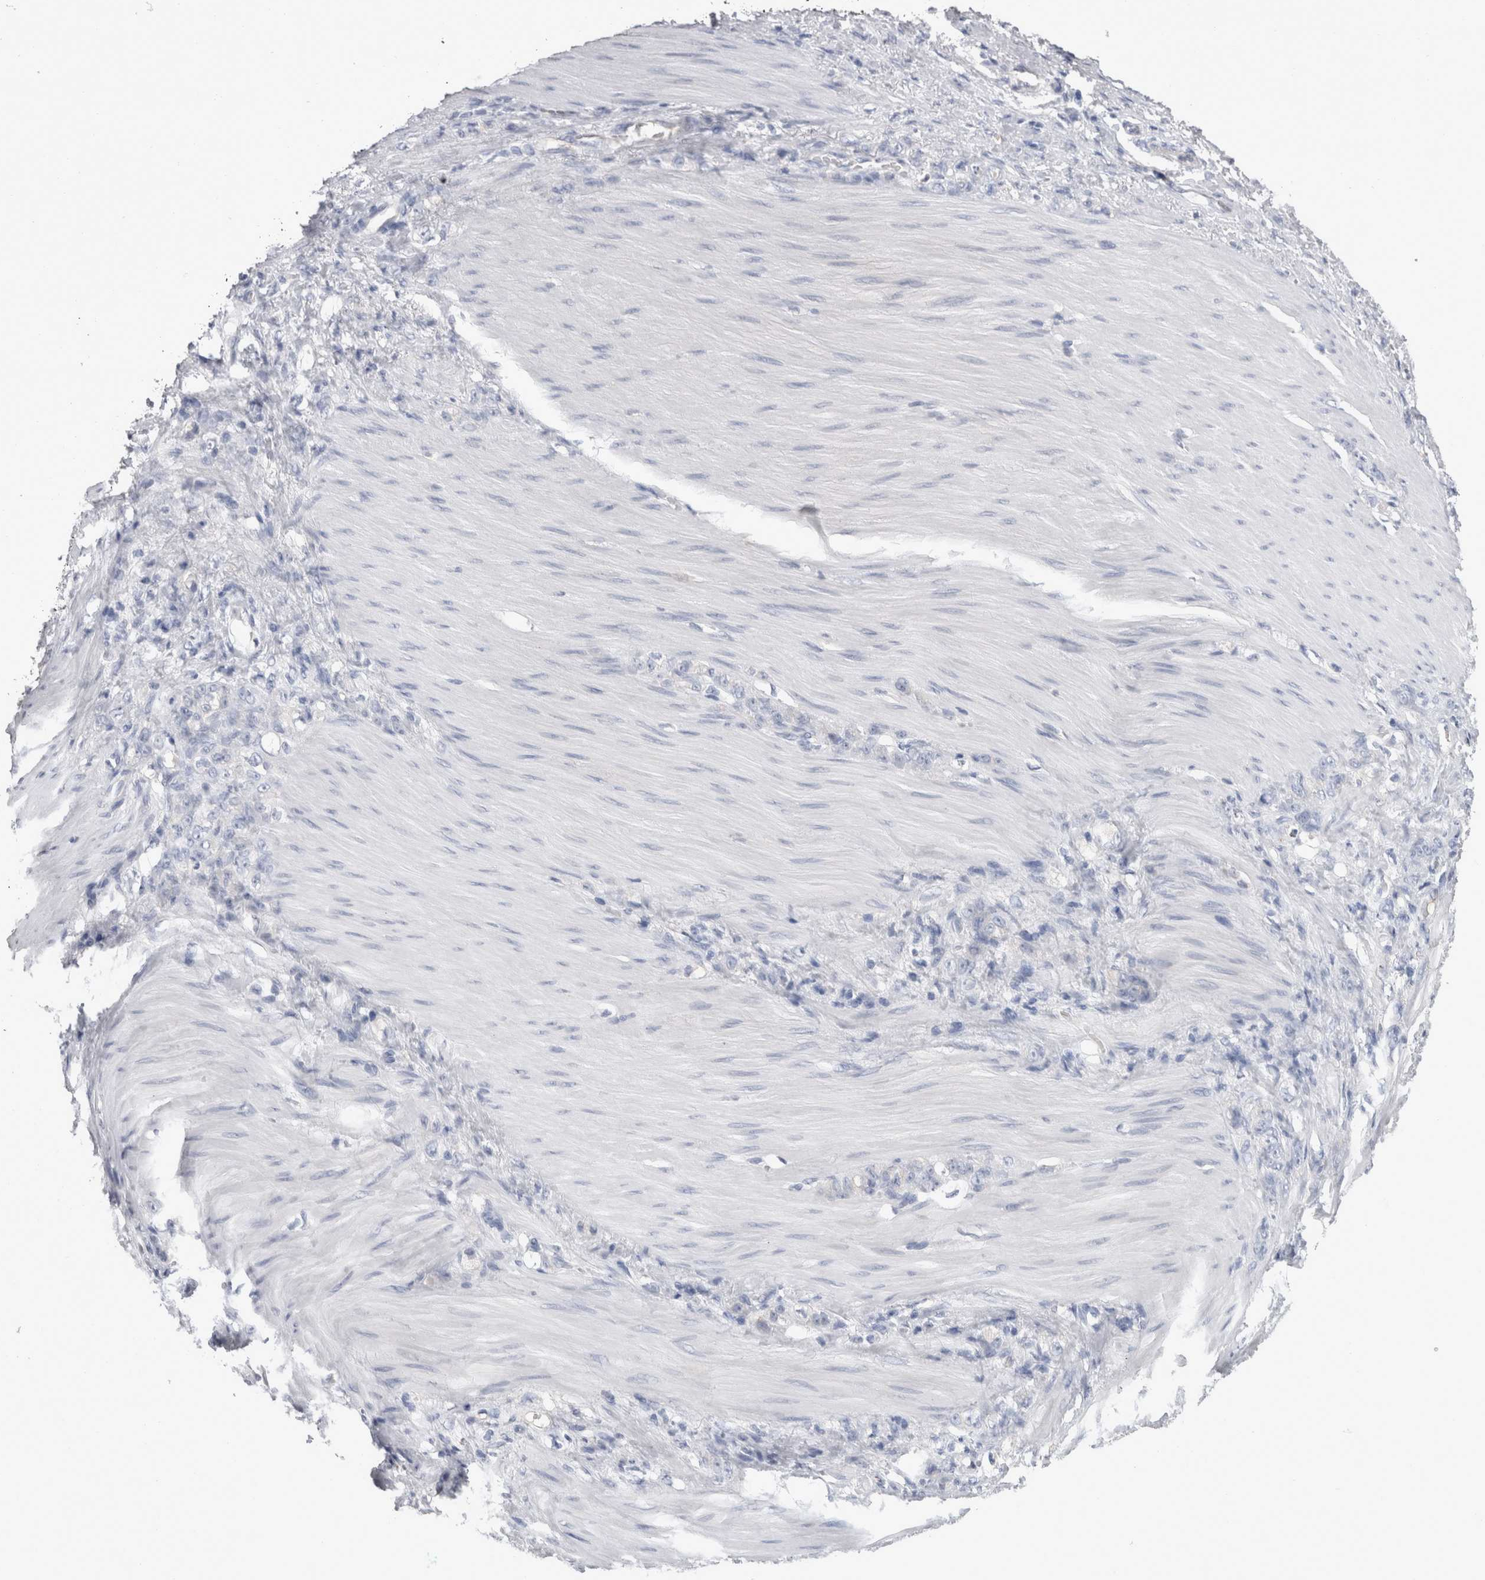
{"staining": {"intensity": "negative", "quantity": "none", "location": "none"}, "tissue": "stomach cancer", "cell_type": "Tumor cells", "image_type": "cancer", "snomed": [{"axis": "morphology", "description": "Normal tissue, NOS"}, {"axis": "morphology", "description": "Adenocarcinoma, NOS"}, {"axis": "topography", "description": "Stomach"}], "caption": "IHC image of neoplastic tissue: human stomach adenocarcinoma stained with DAB shows no significant protein staining in tumor cells.", "gene": "REG1A", "patient": {"sex": "male", "age": 82}}